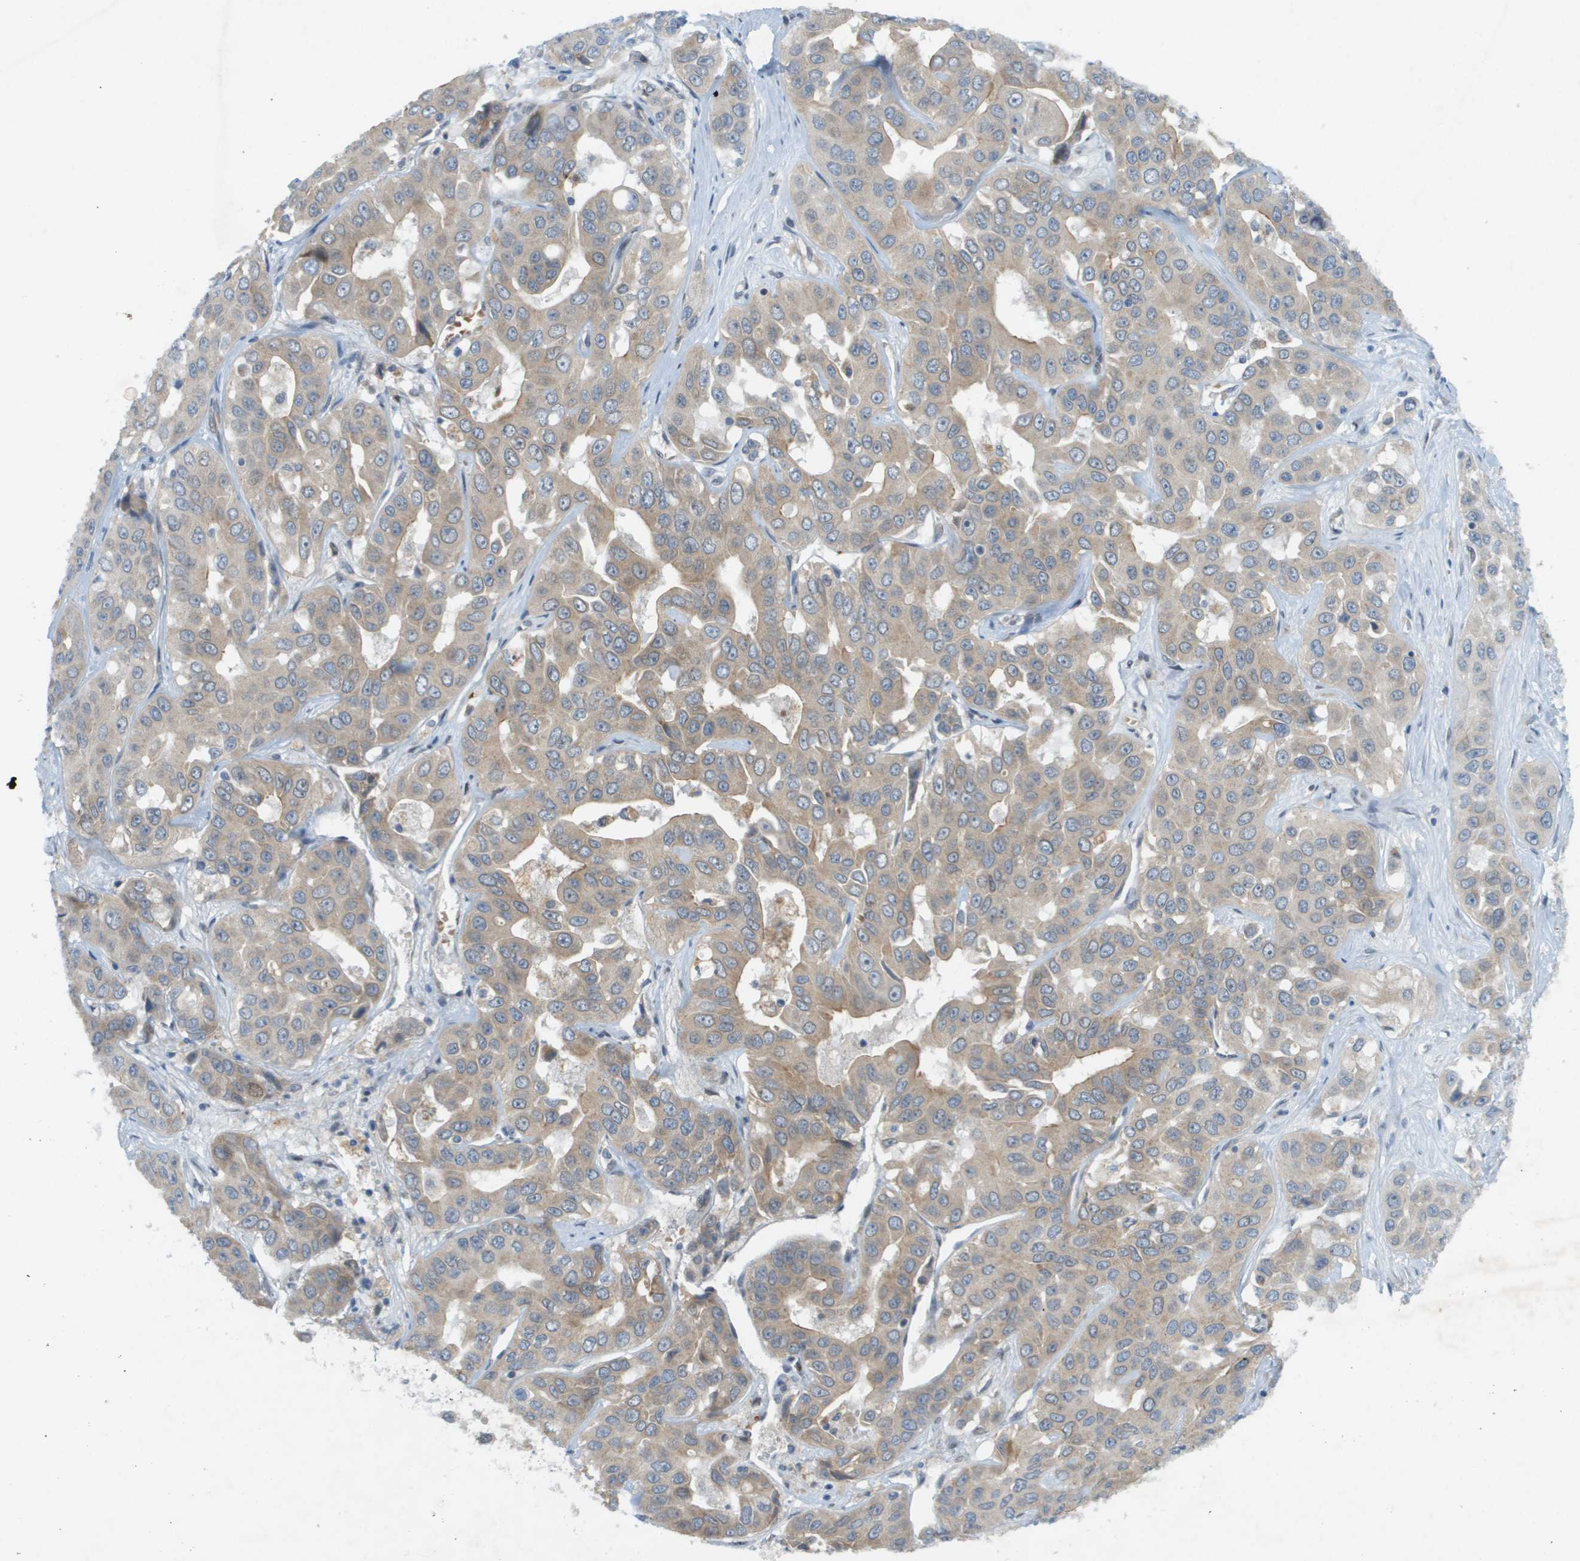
{"staining": {"intensity": "weak", "quantity": ">75%", "location": "cytoplasmic/membranous"}, "tissue": "liver cancer", "cell_type": "Tumor cells", "image_type": "cancer", "snomed": [{"axis": "morphology", "description": "Cholangiocarcinoma"}, {"axis": "topography", "description": "Liver"}], "caption": "High-power microscopy captured an immunohistochemistry photomicrograph of liver cholangiocarcinoma, revealing weak cytoplasmic/membranous positivity in approximately >75% of tumor cells. The protein is shown in brown color, while the nuclei are stained blue.", "gene": "CACNB4", "patient": {"sex": "female", "age": 52}}